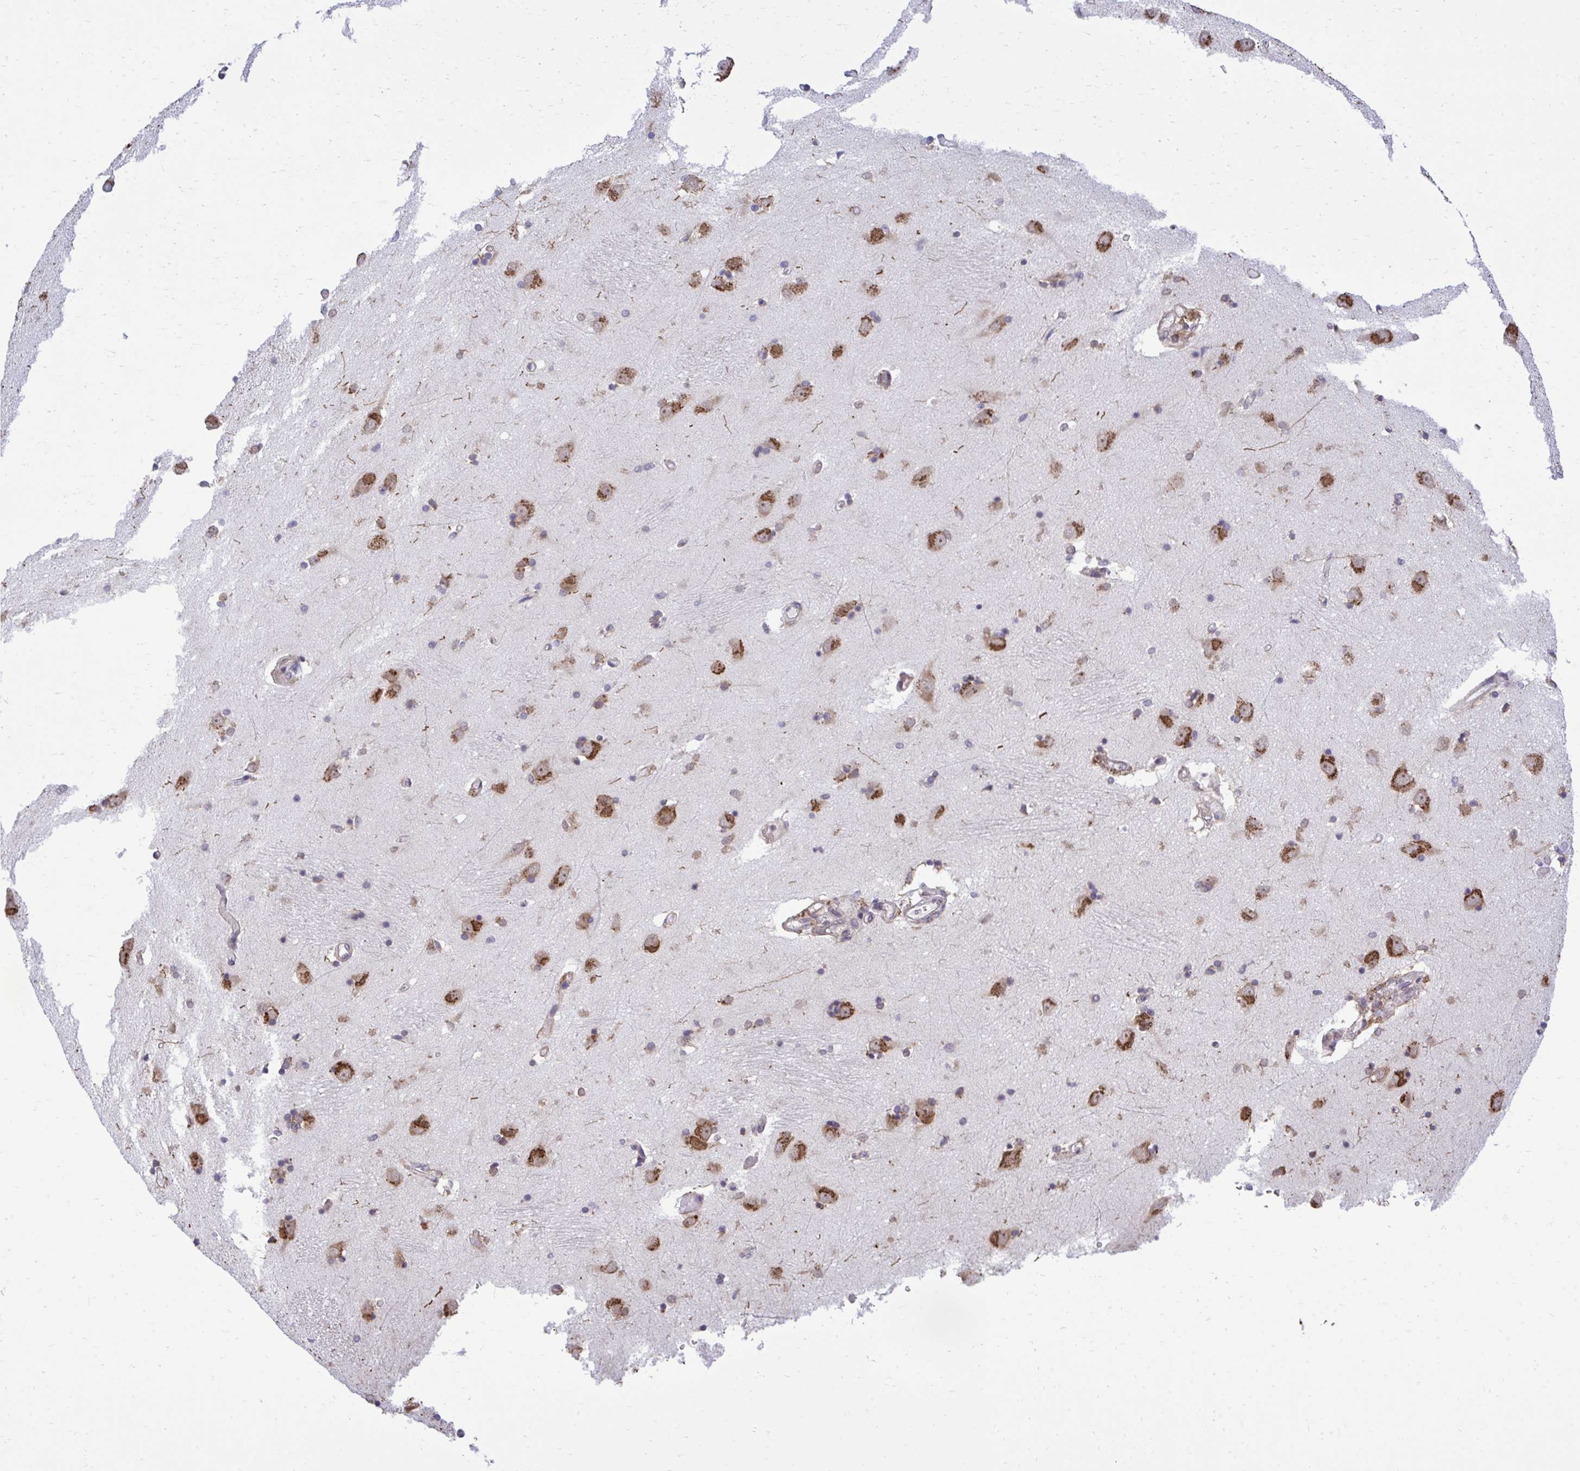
{"staining": {"intensity": "moderate", "quantity": "<25%", "location": "cytoplasmic/membranous"}, "tissue": "caudate", "cell_type": "Glial cells", "image_type": "normal", "snomed": [{"axis": "morphology", "description": "Normal tissue, NOS"}, {"axis": "topography", "description": "Lateral ventricle wall"}, {"axis": "topography", "description": "Hippocampus"}], "caption": "Immunohistochemistry (IHC) image of normal caudate: human caudate stained using IHC exhibits low levels of moderate protein expression localized specifically in the cytoplasmic/membranous of glial cells, appearing as a cytoplasmic/membranous brown color.", "gene": "RPS15", "patient": {"sex": "female", "age": 63}}